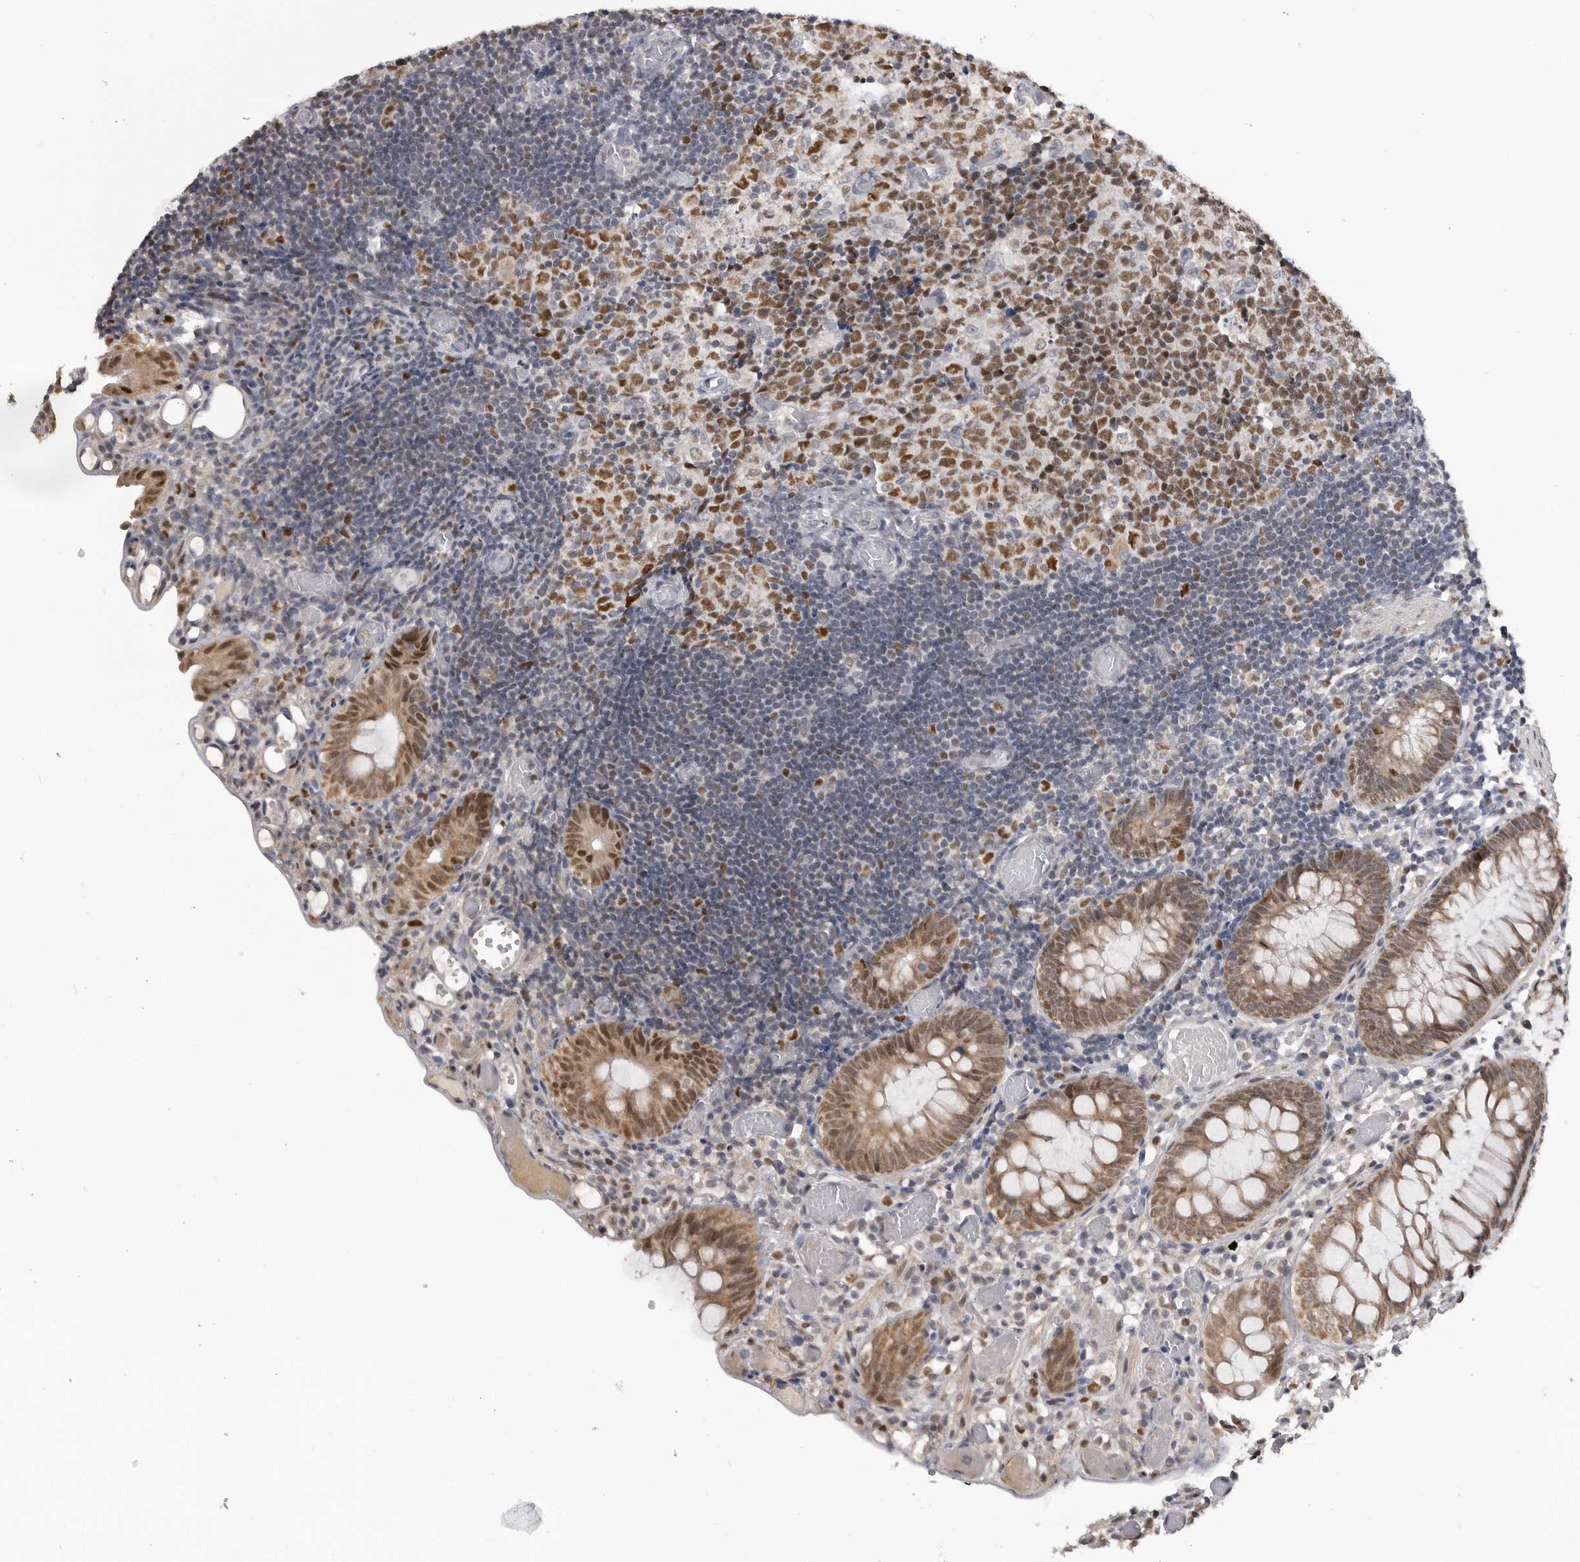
{"staining": {"intensity": "negative", "quantity": "none", "location": "none"}, "tissue": "colon", "cell_type": "Endothelial cells", "image_type": "normal", "snomed": [{"axis": "morphology", "description": "Normal tissue, NOS"}, {"axis": "topography", "description": "Colon"}], "caption": "DAB immunohistochemical staining of unremarkable colon reveals no significant staining in endothelial cells.", "gene": "SMARCC1", "patient": {"sex": "male", "age": 14}}